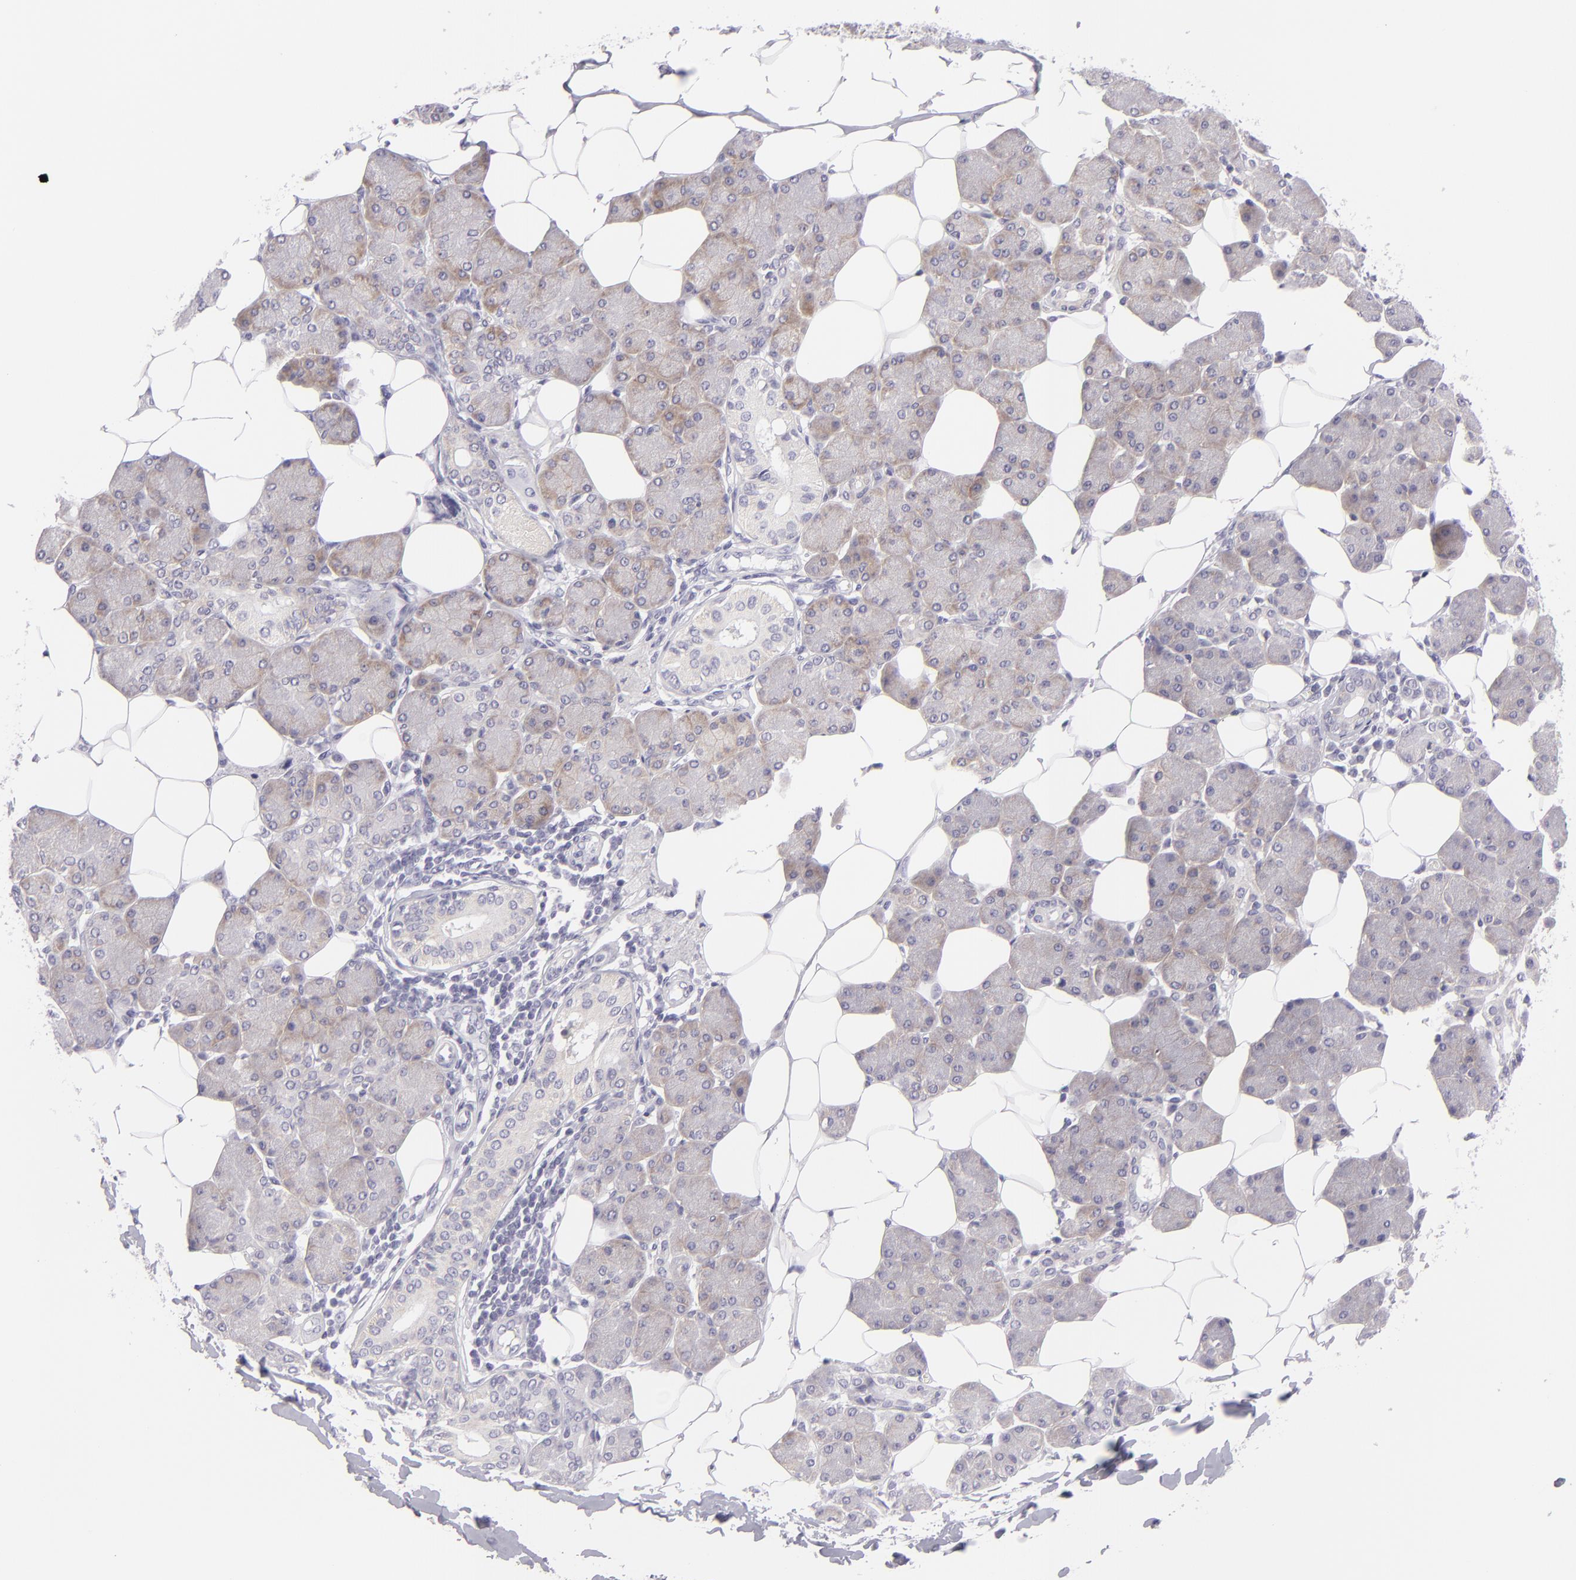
{"staining": {"intensity": "weak", "quantity": ">75%", "location": "cytoplasmic/membranous"}, "tissue": "salivary gland", "cell_type": "Glandular cells", "image_type": "normal", "snomed": [{"axis": "morphology", "description": "Normal tissue, NOS"}, {"axis": "morphology", "description": "Adenoma, NOS"}, {"axis": "topography", "description": "Salivary gland"}], "caption": "Salivary gland stained with DAB IHC reveals low levels of weak cytoplasmic/membranous expression in approximately >75% of glandular cells. (DAB IHC with brightfield microscopy, high magnification).", "gene": "DLG4", "patient": {"sex": "female", "age": 32}}